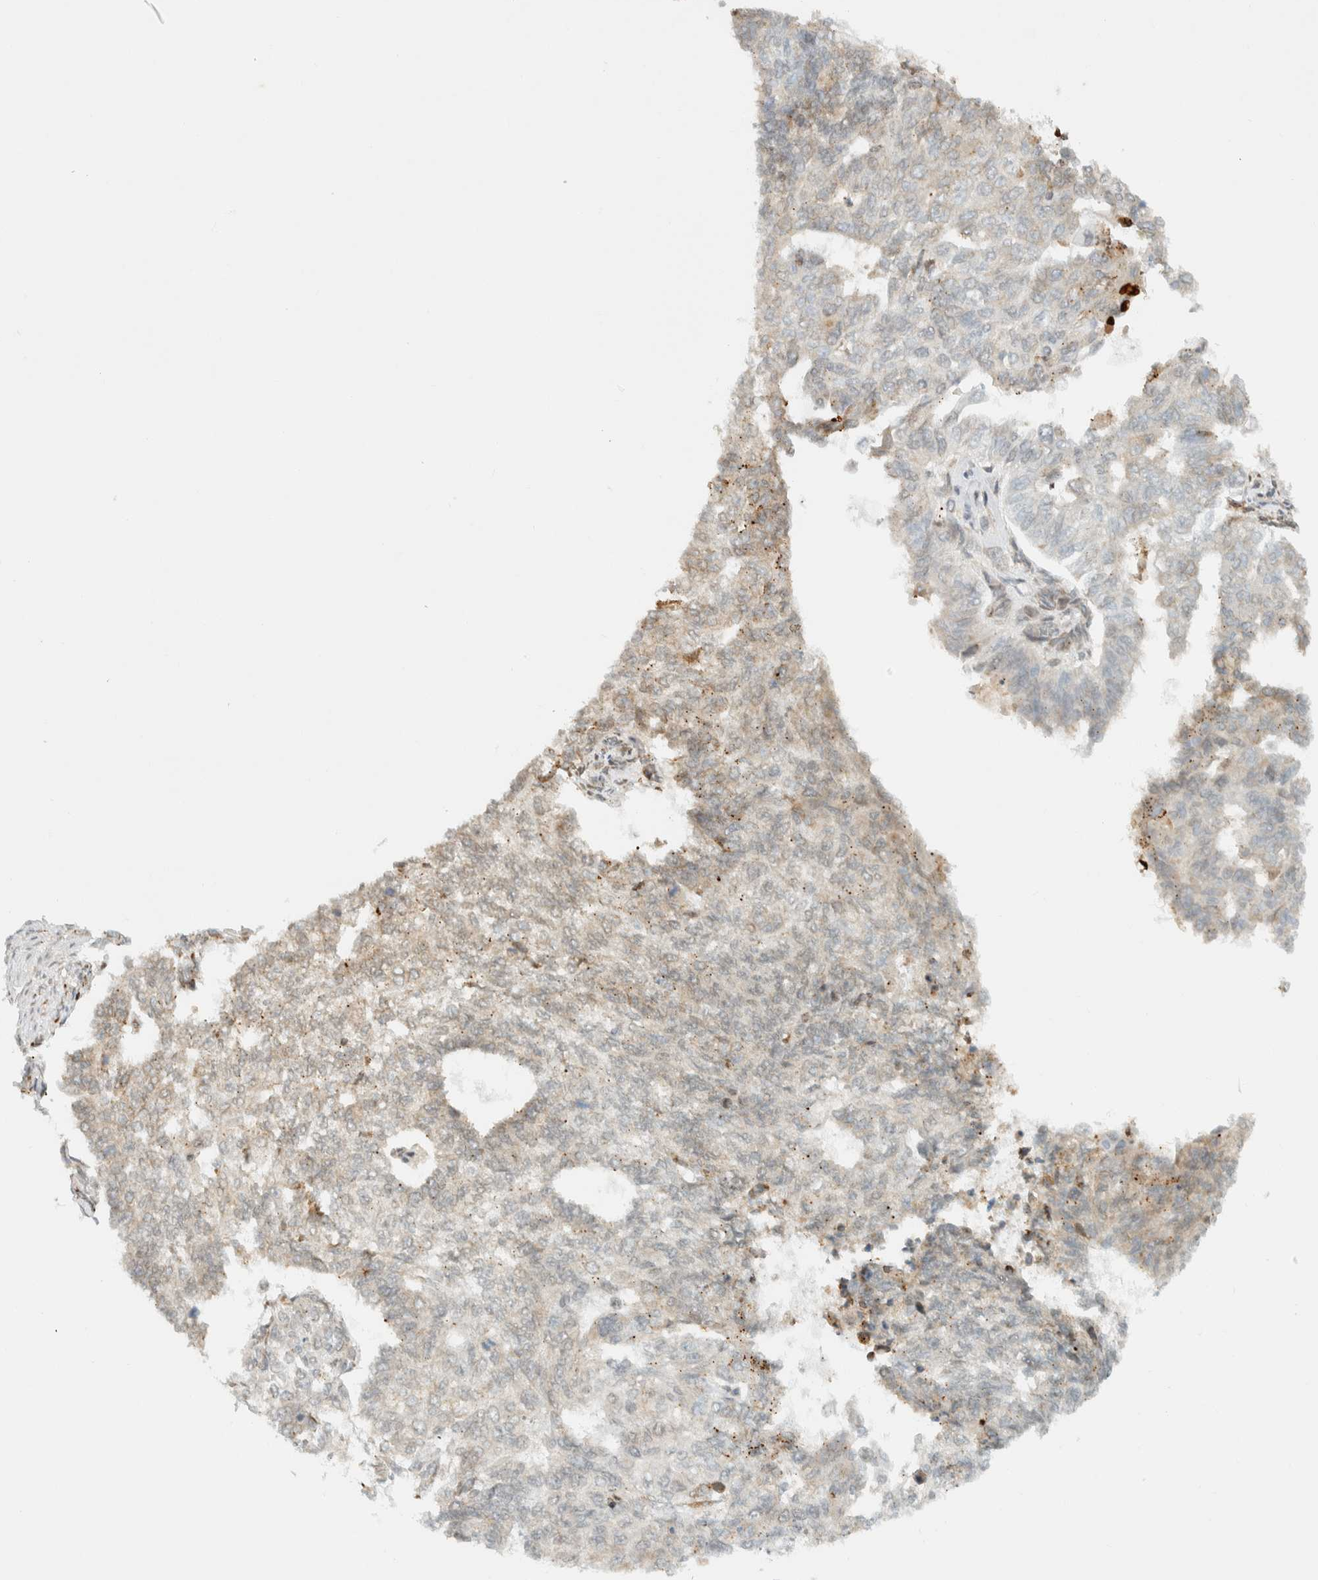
{"staining": {"intensity": "weak", "quantity": "<25%", "location": "cytoplasmic/membranous"}, "tissue": "endometrial cancer", "cell_type": "Tumor cells", "image_type": "cancer", "snomed": [{"axis": "morphology", "description": "Adenocarcinoma, NOS"}, {"axis": "topography", "description": "Endometrium"}], "caption": "Endometrial cancer stained for a protein using immunohistochemistry exhibits no staining tumor cells.", "gene": "ITPRID1", "patient": {"sex": "female", "age": 32}}